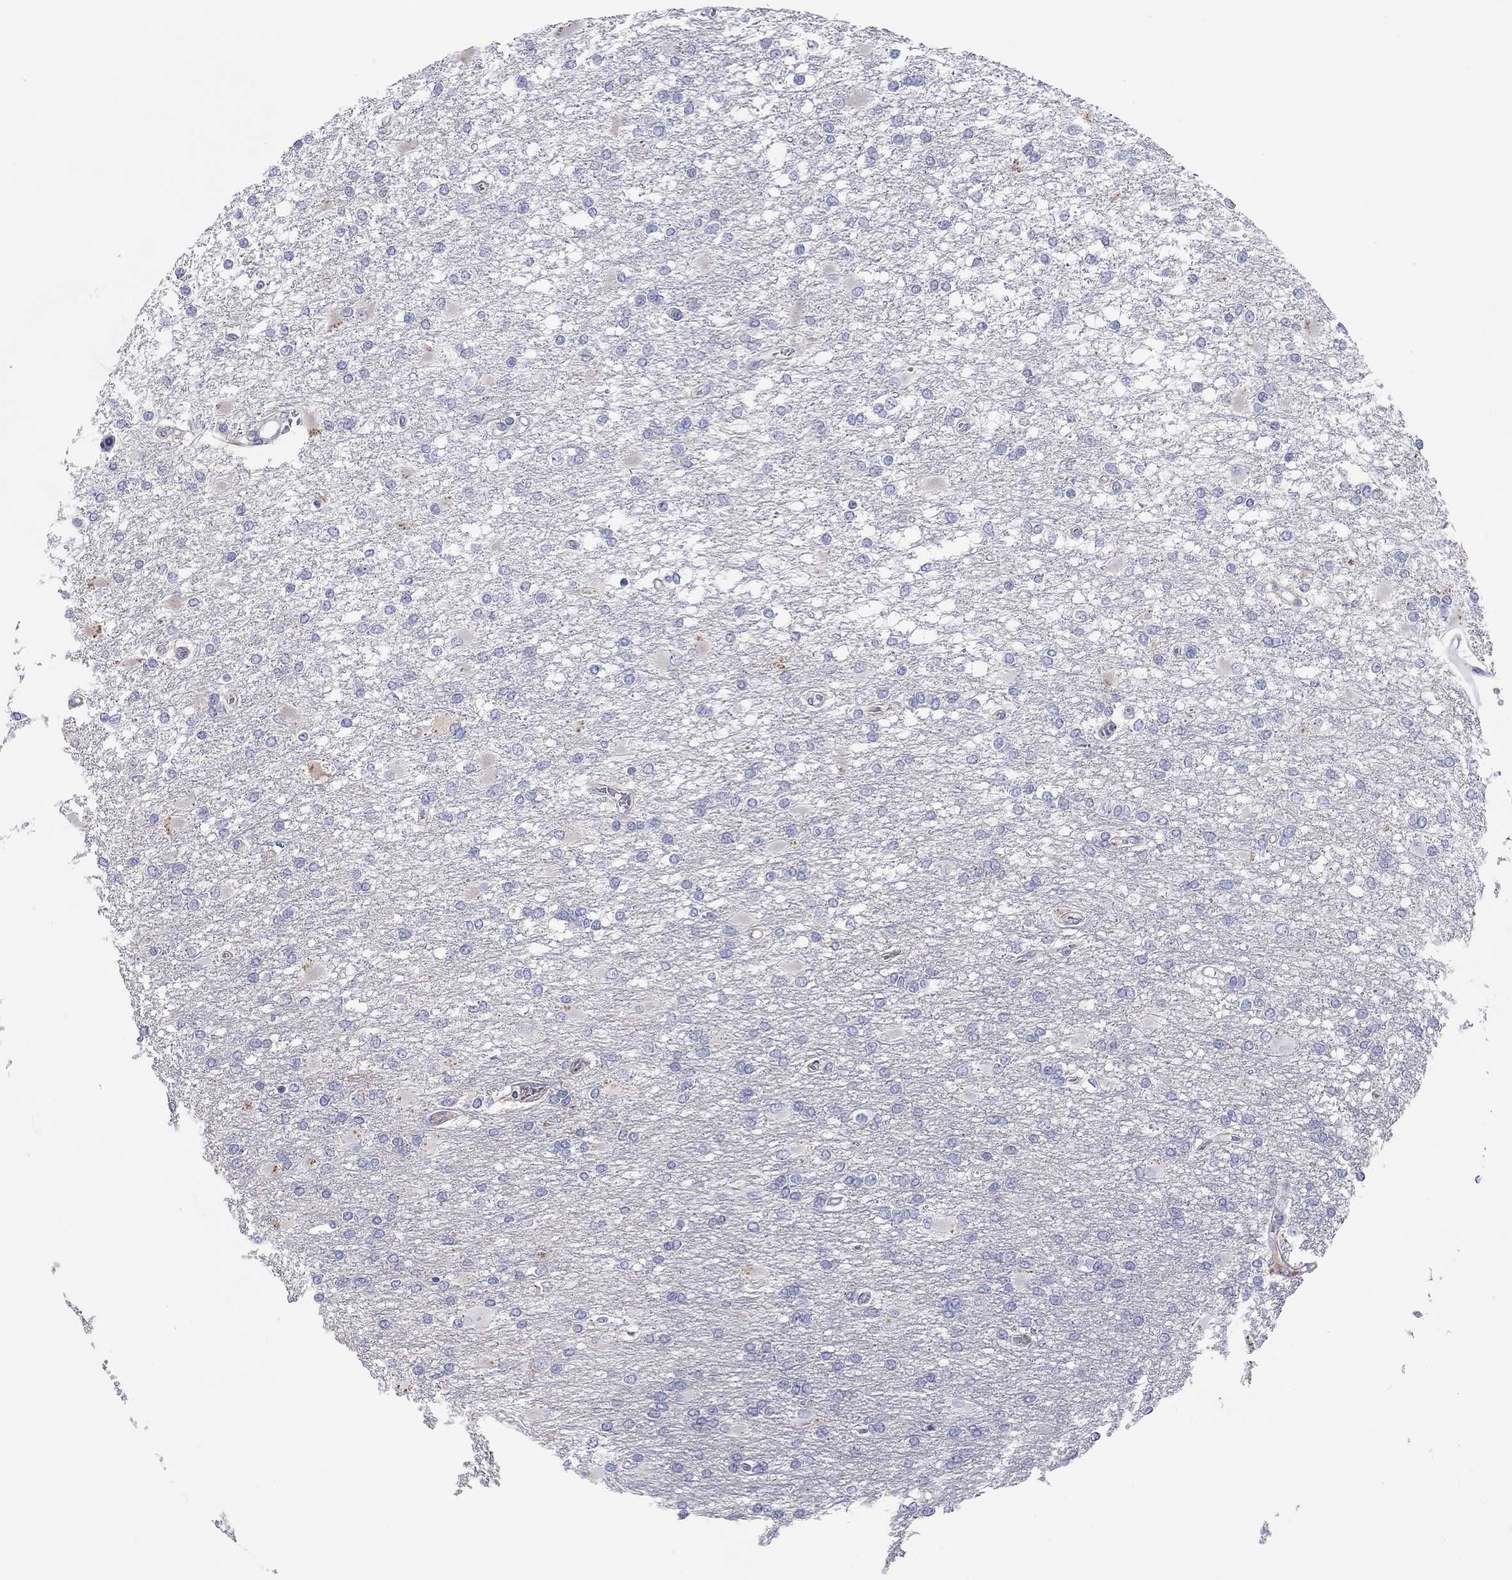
{"staining": {"intensity": "negative", "quantity": "none", "location": "none"}, "tissue": "glioma", "cell_type": "Tumor cells", "image_type": "cancer", "snomed": [{"axis": "morphology", "description": "Glioma, malignant, High grade"}, {"axis": "topography", "description": "Cerebral cortex"}], "caption": "DAB immunohistochemical staining of human malignant glioma (high-grade) exhibits no significant positivity in tumor cells.", "gene": "ST7L", "patient": {"sex": "male", "age": 79}}